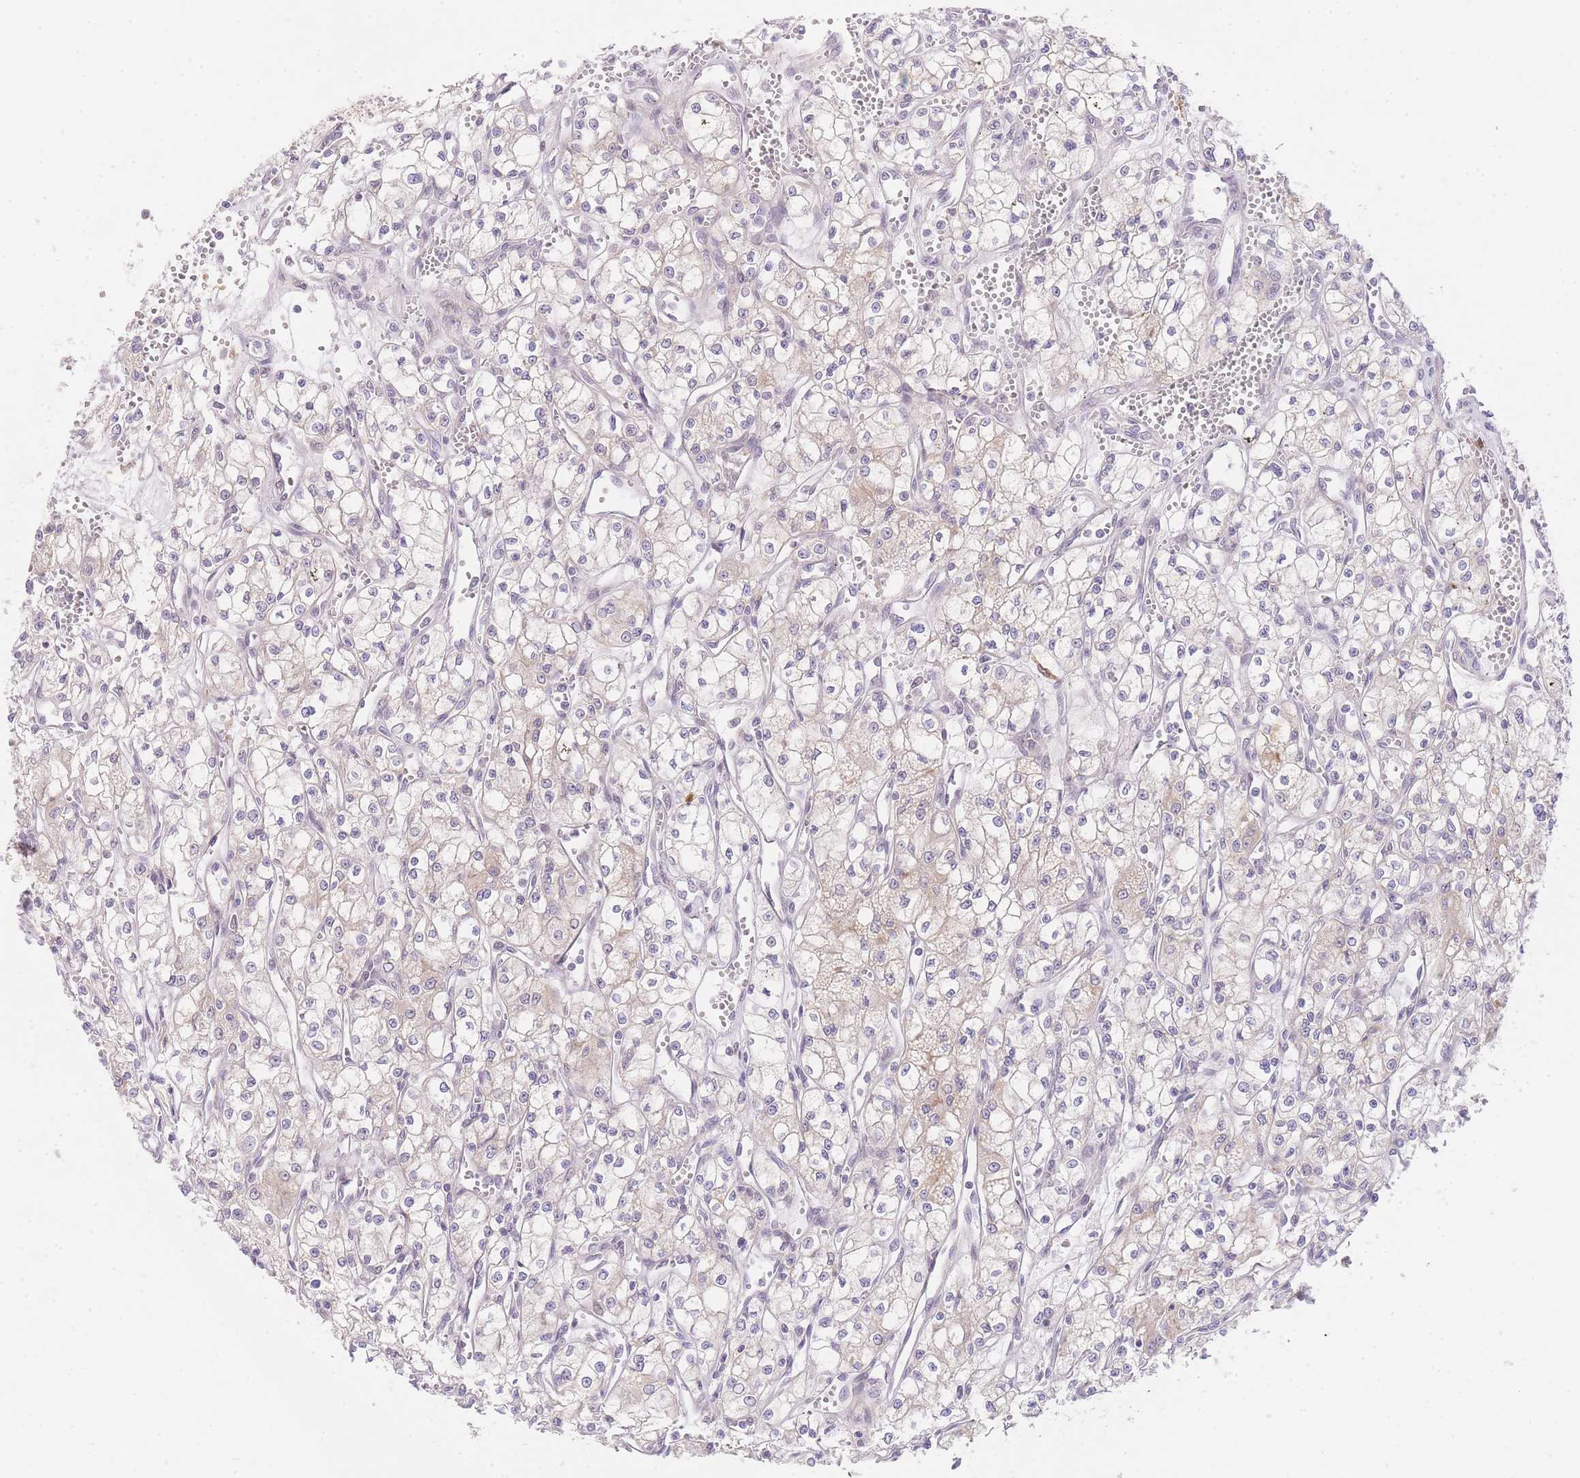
{"staining": {"intensity": "negative", "quantity": "none", "location": "none"}, "tissue": "renal cancer", "cell_type": "Tumor cells", "image_type": "cancer", "snomed": [{"axis": "morphology", "description": "Adenocarcinoma, NOS"}, {"axis": "topography", "description": "Kidney"}], "caption": "This is a histopathology image of immunohistochemistry staining of renal cancer, which shows no expression in tumor cells.", "gene": "SLC25A33", "patient": {"sex": "male", "age": 59}}